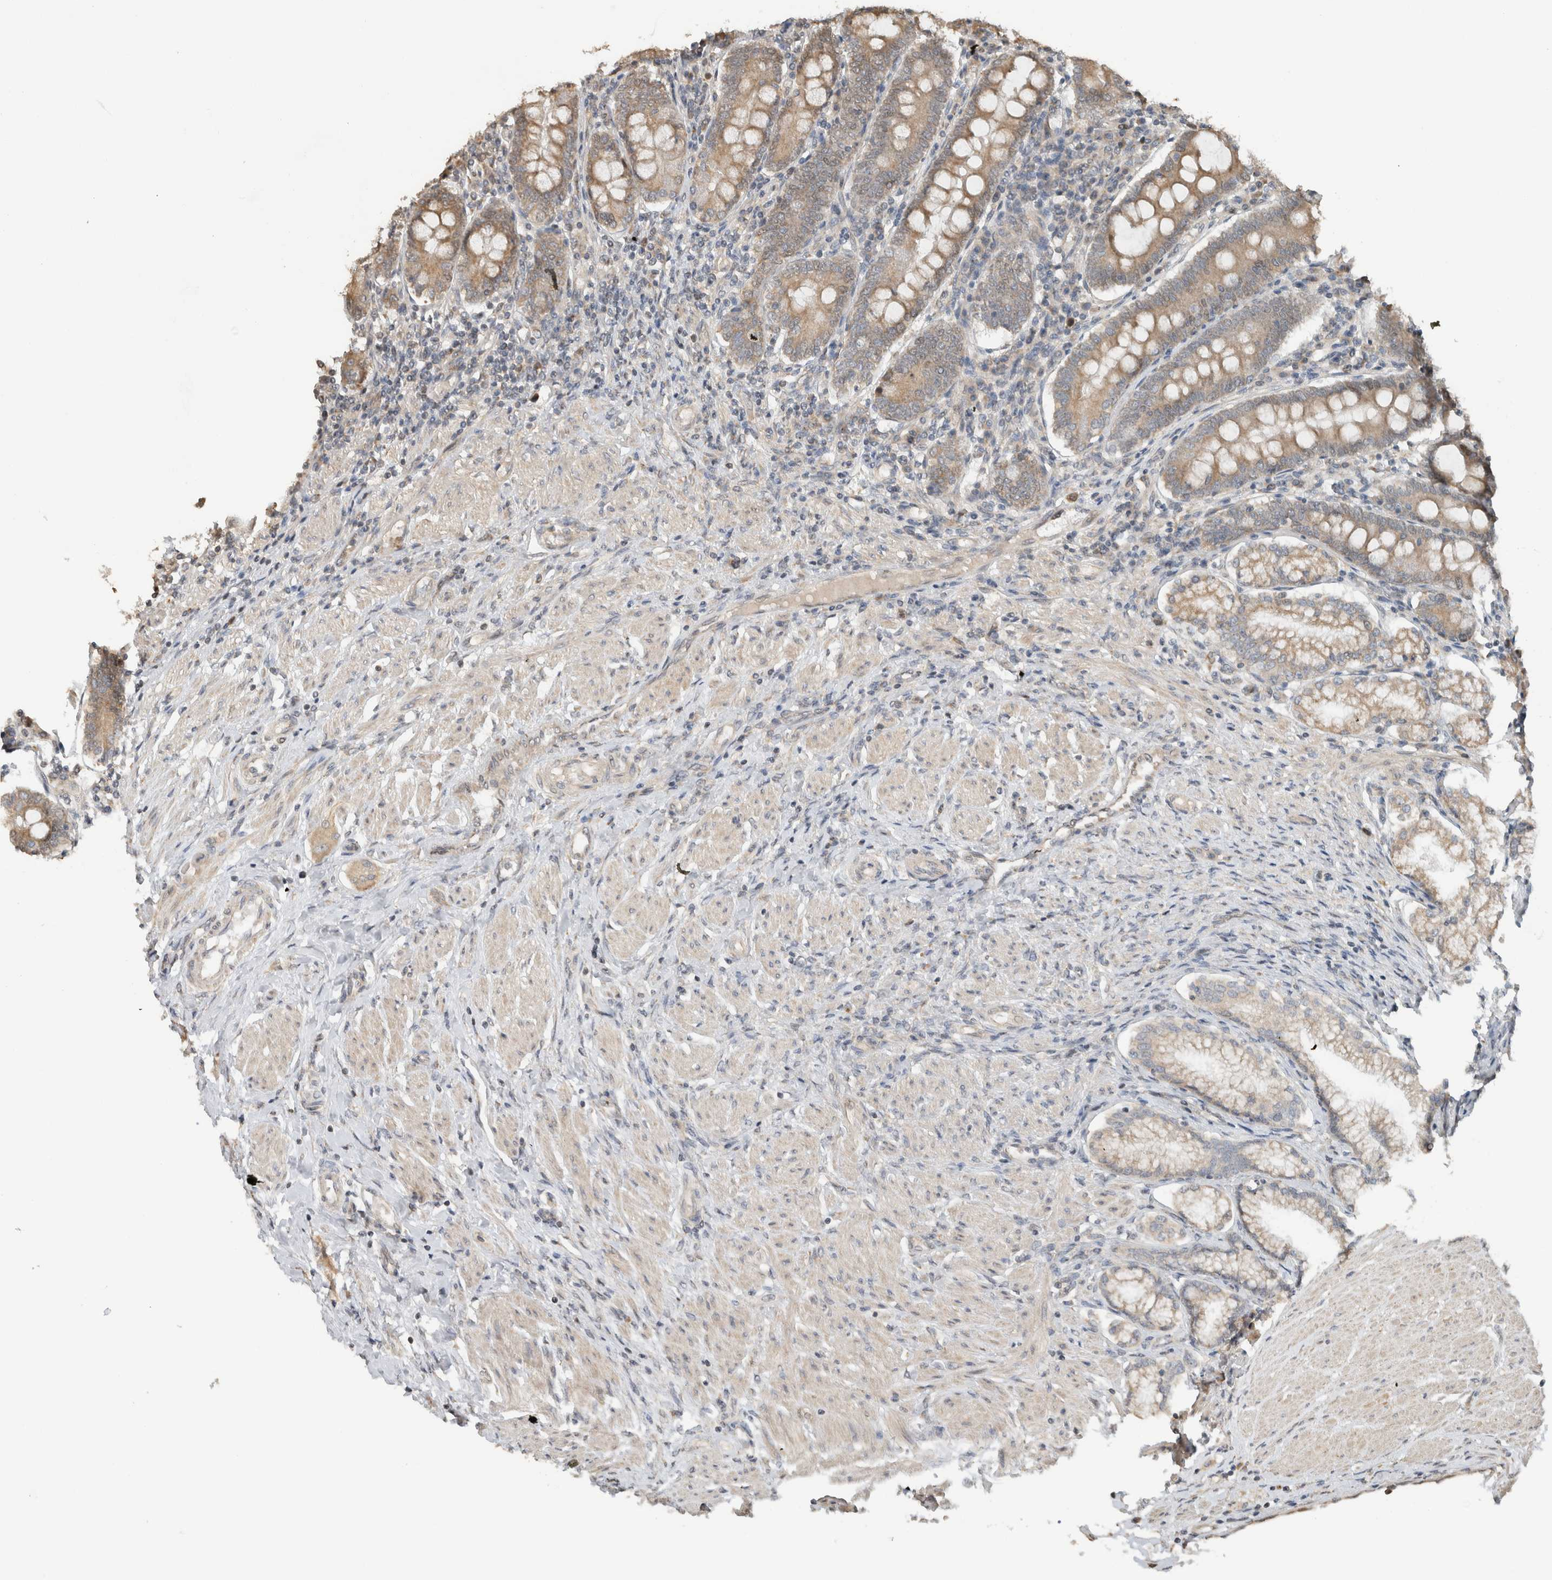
{"staining": {"intensity": "strong", "quantity": "25%-75%", "location": "cytoplasmic/membranous"}, "tissue": "duodenum", "cell_type": "Glandular cells", "image_type": "normal", "snomed": [{"axis": "morphology", "description": "Normal tissue, NOS"}, {"axis": "morphology", "description": "Adenocarcinoma, NOS"}, {"axis": "topography", "description": "Pancreas"}, {"axis": "topography", "description": "Duodenum"}], "caption": "Protein expression analysis of normal human duodenum reveals strong cytoplasmic/membranous expression in approximately 25%-75% of glandular cells. The staining was performed using DAB (3,3'-diaminobenzidine) to visualize the protein expression in brown, while the nuclei were stained in blue with hematoxylin (Magnification: 20x).", "gene": "GINS4", "patient": {"sex": "male", "age": 50}}